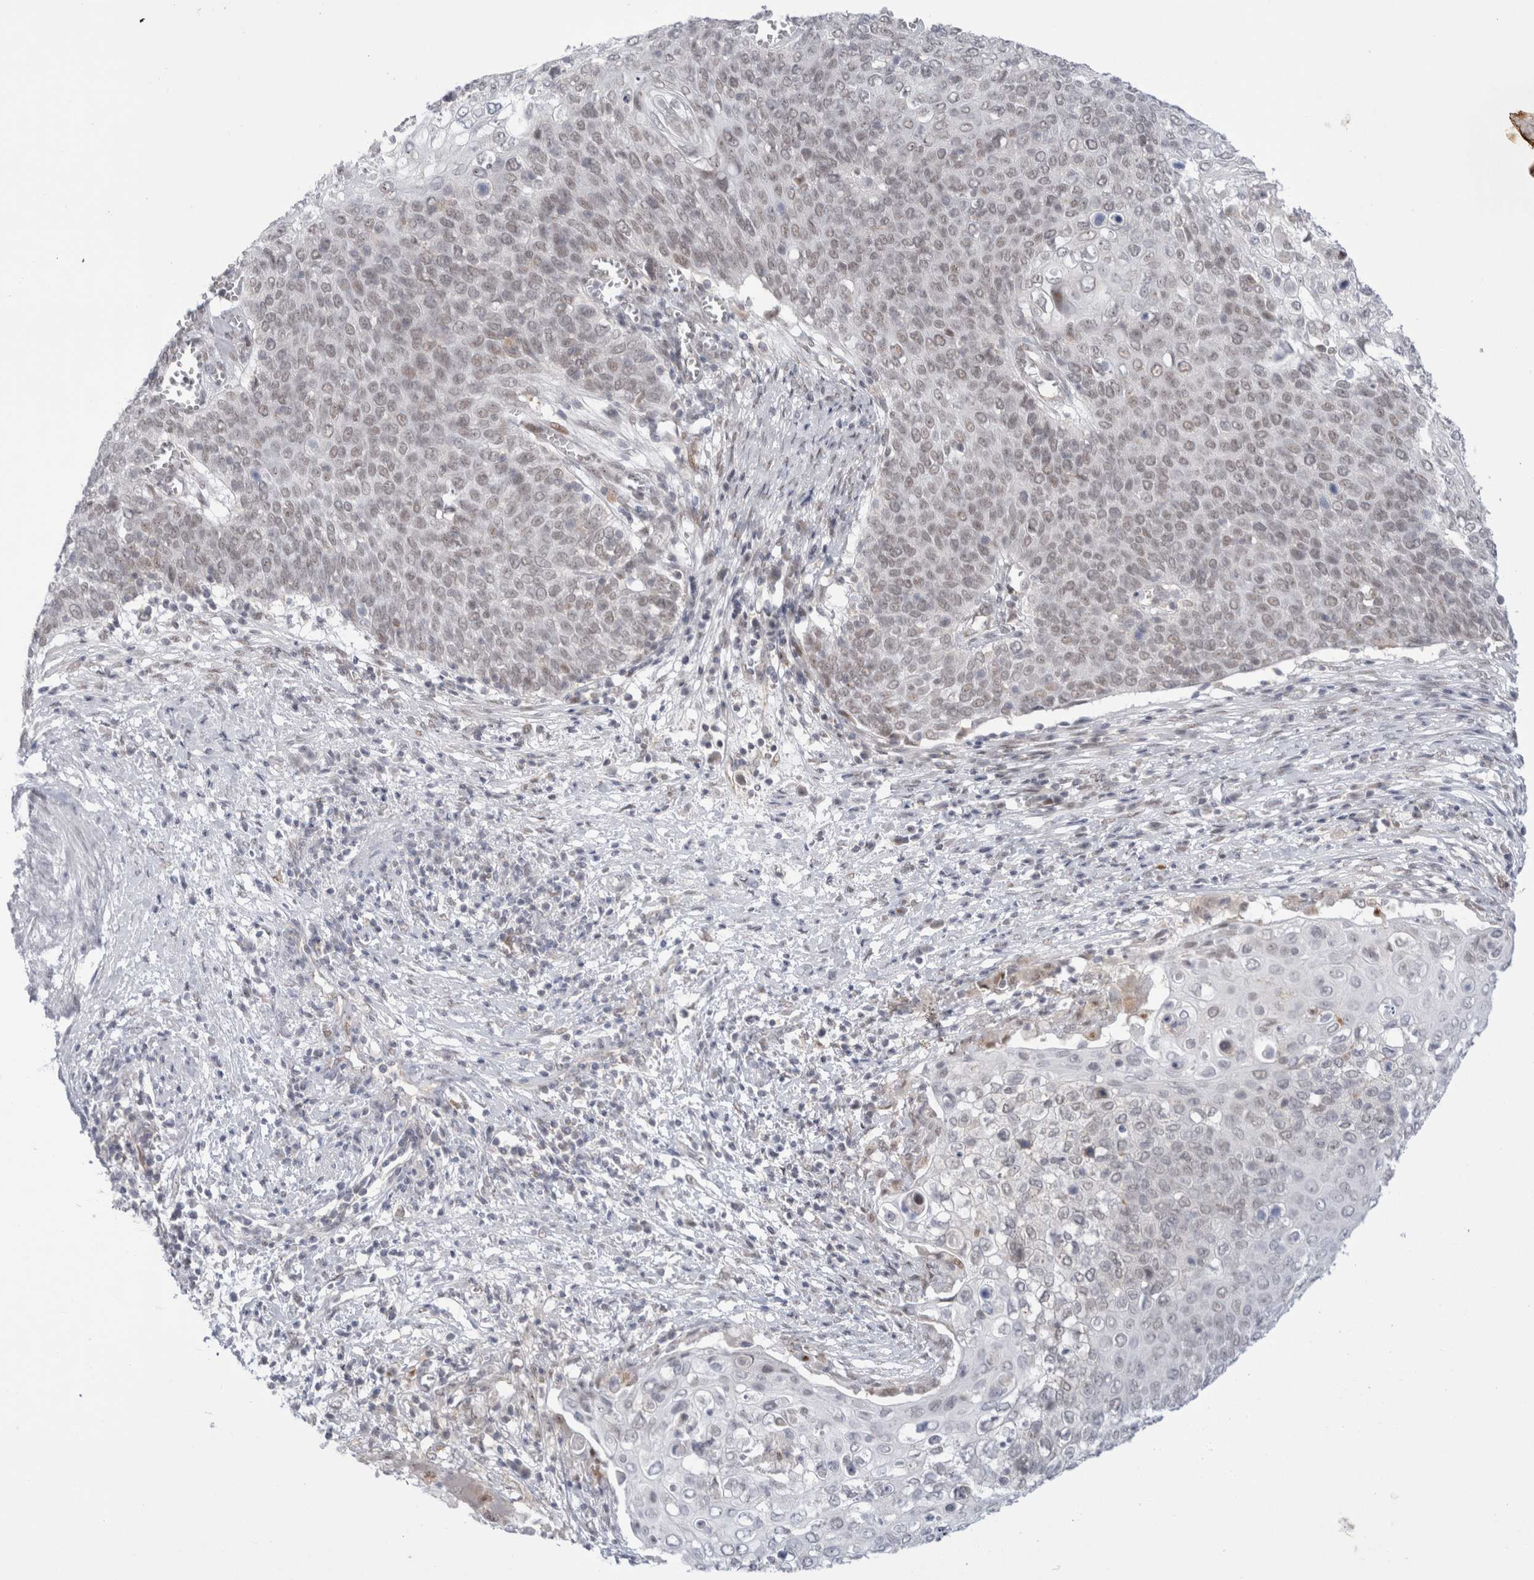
{"staining": {"intensity": "negative", "quantity": "none", "location": "none"}, "tissue": "cervical cancer", "cell_type": "Tumor cells", "image_type": "cancer", "snomed": [{"axis": "morphology", "description": "Squamous cell carcinoma, NOS"}, {"axis": "topography", "description": "Cervix"}], "caption": "Immunohistochemistry (IHC) of human cervical squamous cell carcinoma exhibits no expression in tumor cells.", "gene": "CERS5", "patient": {"sex": "female", "age": 39}}